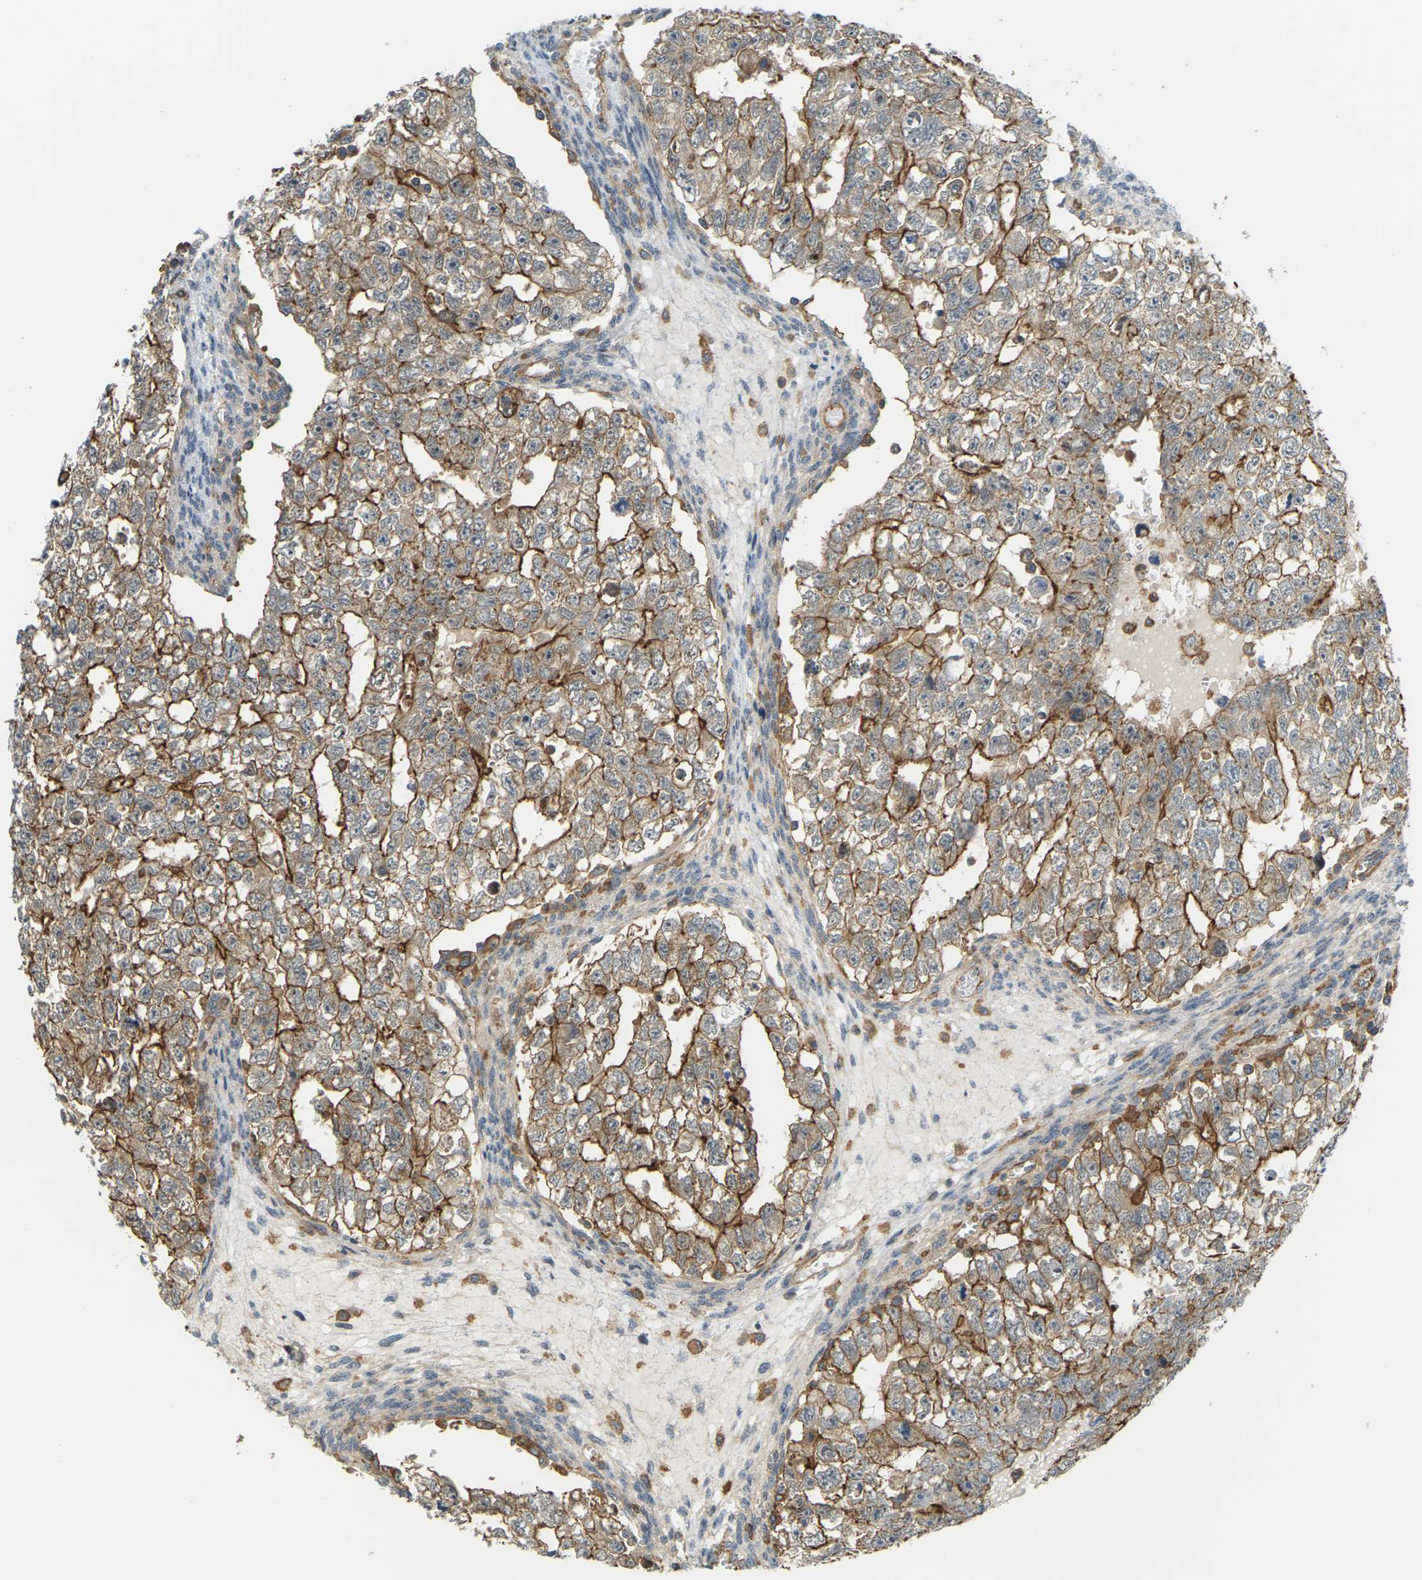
{"staining": {"intensity": "moderate", "quantity": "25%-75%", "location": "cytoplasmic/membranous"}, "tissue": "testis cancer", "cell_type": "Tumor cells", "image_type": "cancer", "snomed": [{"axis": "morphology", "description": "Seminoma, NOS"}, {"axis": "morphology", "description": "Carcinoma, Embryonal, NOS"}, {"axis": "topography", "description": "Testis"}], "caption": "IHC (DAB) staining of human testis seminoma demonstrates moderate cytoplasmic/membranous protein staining in approximately 25%-75% of tumor cells.", "gene": "IQGAP1", "patient": {"sex": "male", "age": 38}}